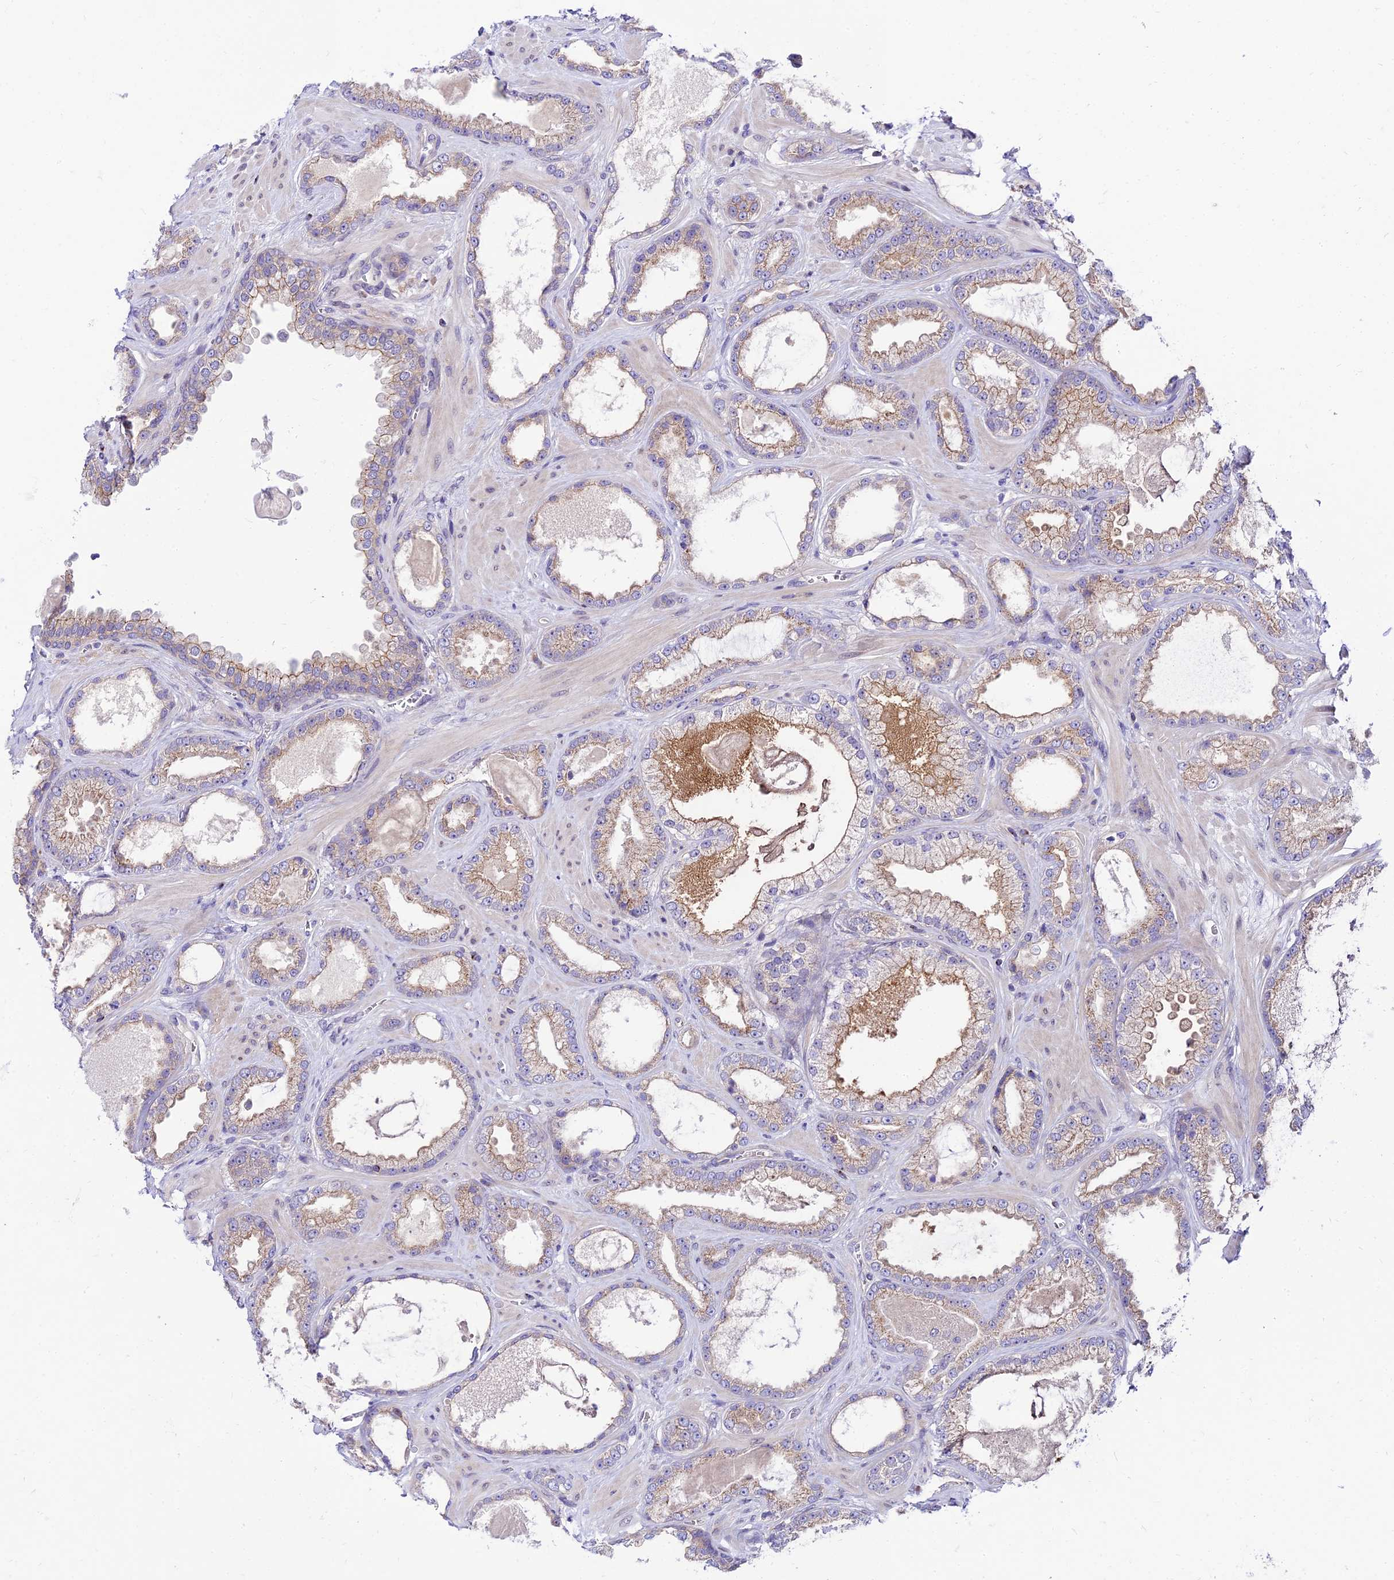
{"staining": {"intensity": "moderate", "quantity": "<25%", "location": "cytoplasmic/membranous"}, "tissue": "prostate cancer", "cell_type": "Tumor cells", "image_type": "cancer", "snomed": [{"axis": "morphology", "description": "Adenocarcinoma, Low grade"}, {"axis": "topography", "description": "Prostate"}], "caption": "Prostate adenocarcinoma (low-grade) was stained to show a protein in brown. There is low levels of moderate cytoplasmic/membranous expression in approximately <25% of tumor cells.", "gene": "C6orf132", "patient": {"sex": "male", "age": 57}}